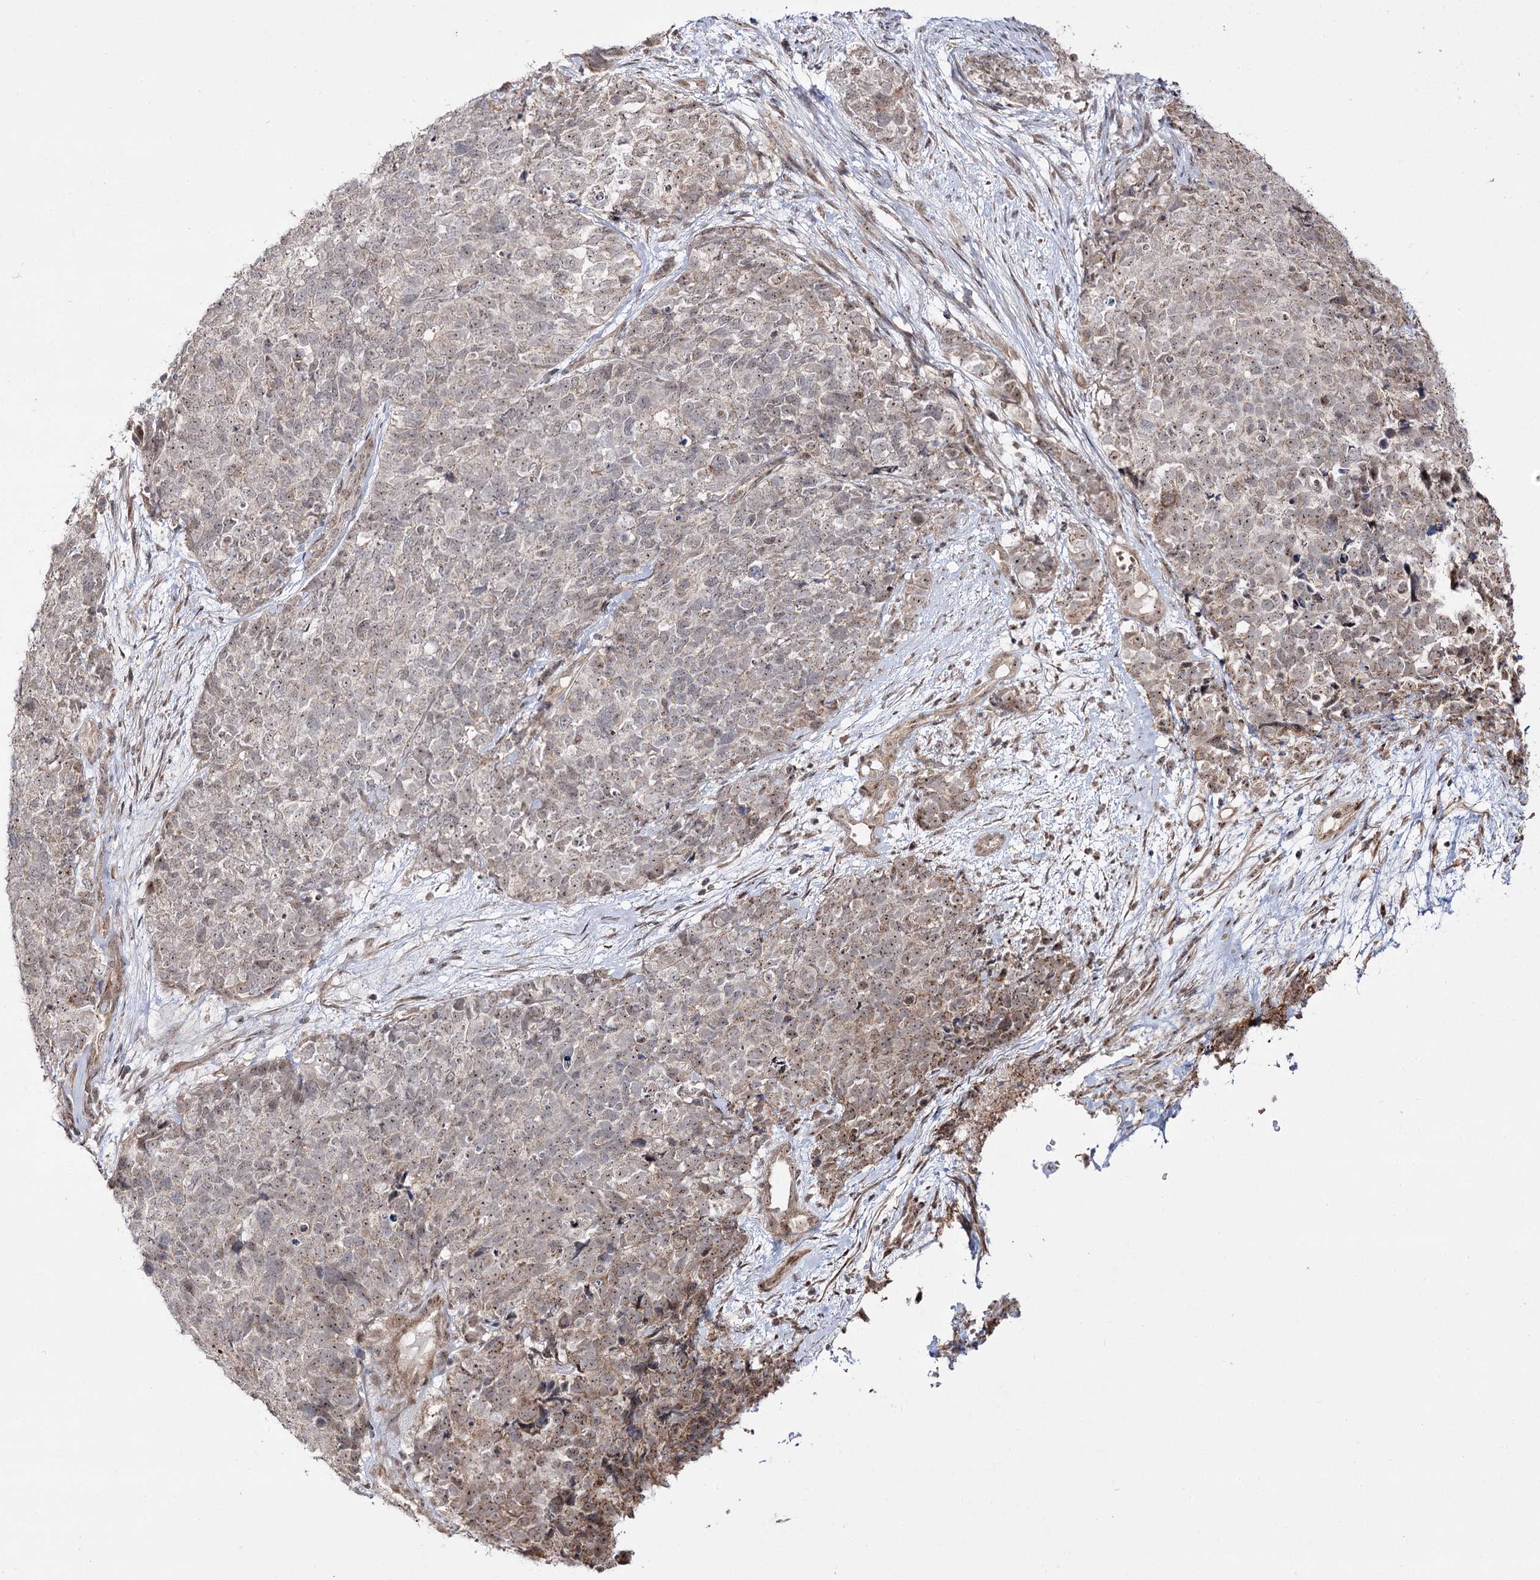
{"staining": {"intensity": "weak", "quantity": "25%-75%", "location": "cytoplasmic/membranous,nuclear"}, "tissue": "cervical cancer", "cell_type": "Tumor cells", "image_type": "cancer", "snomed": [{"axis": "morphology", "description": "Squamous cell carcinoma, NOS"}, {"axis": "topography", "description": "Cervix"}], "caption": "A high-resolution micrograph shows IHC staining of cervical cancer (squamous cell carcinoma), which demonstrates weak cytoplasmic/membranous and nuclear positivity in about 25%-75% of tumor cells.", "gene": "RRP9", "patient": {"sex": "female", "age": 63}}